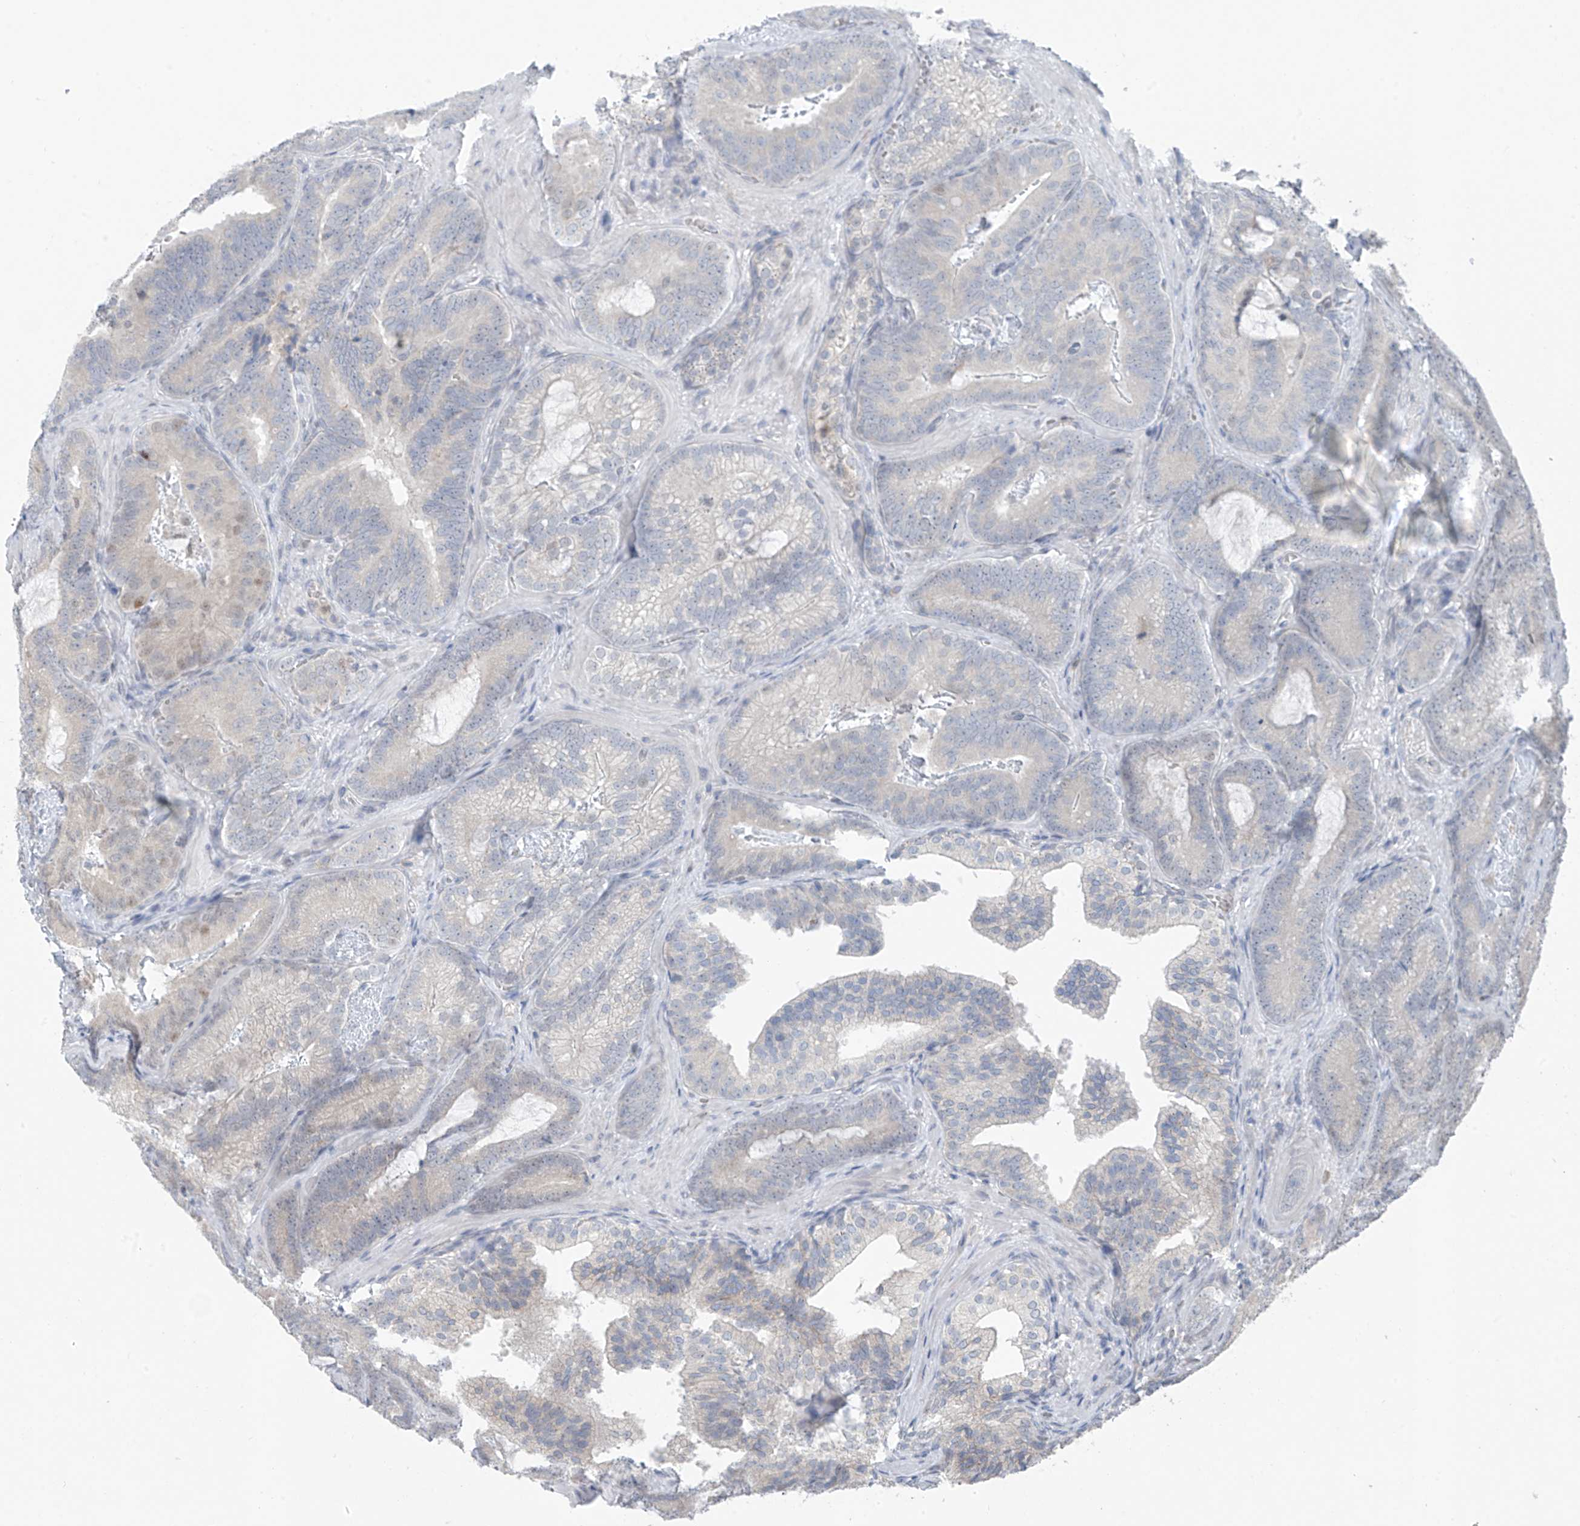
{"staining": {"intensity": "negative", "quantity": "none", "location": "none"}, "tissue": "prostate cancer", "cell_type": "Tumor cells", "image_type": "cancer", "snomed": [{"axis": "morphology", "description": "Adenocarcinoma, High grade"}, {"axis": "topography", "description": "Prostate"}], "caption": "Tumor cells are negative for brown protein staining in prostate cancer (adenocarcinoma (high-grade)).", "gene": "CYP4V2", "patient": {"sex": "male", "age": 66}}